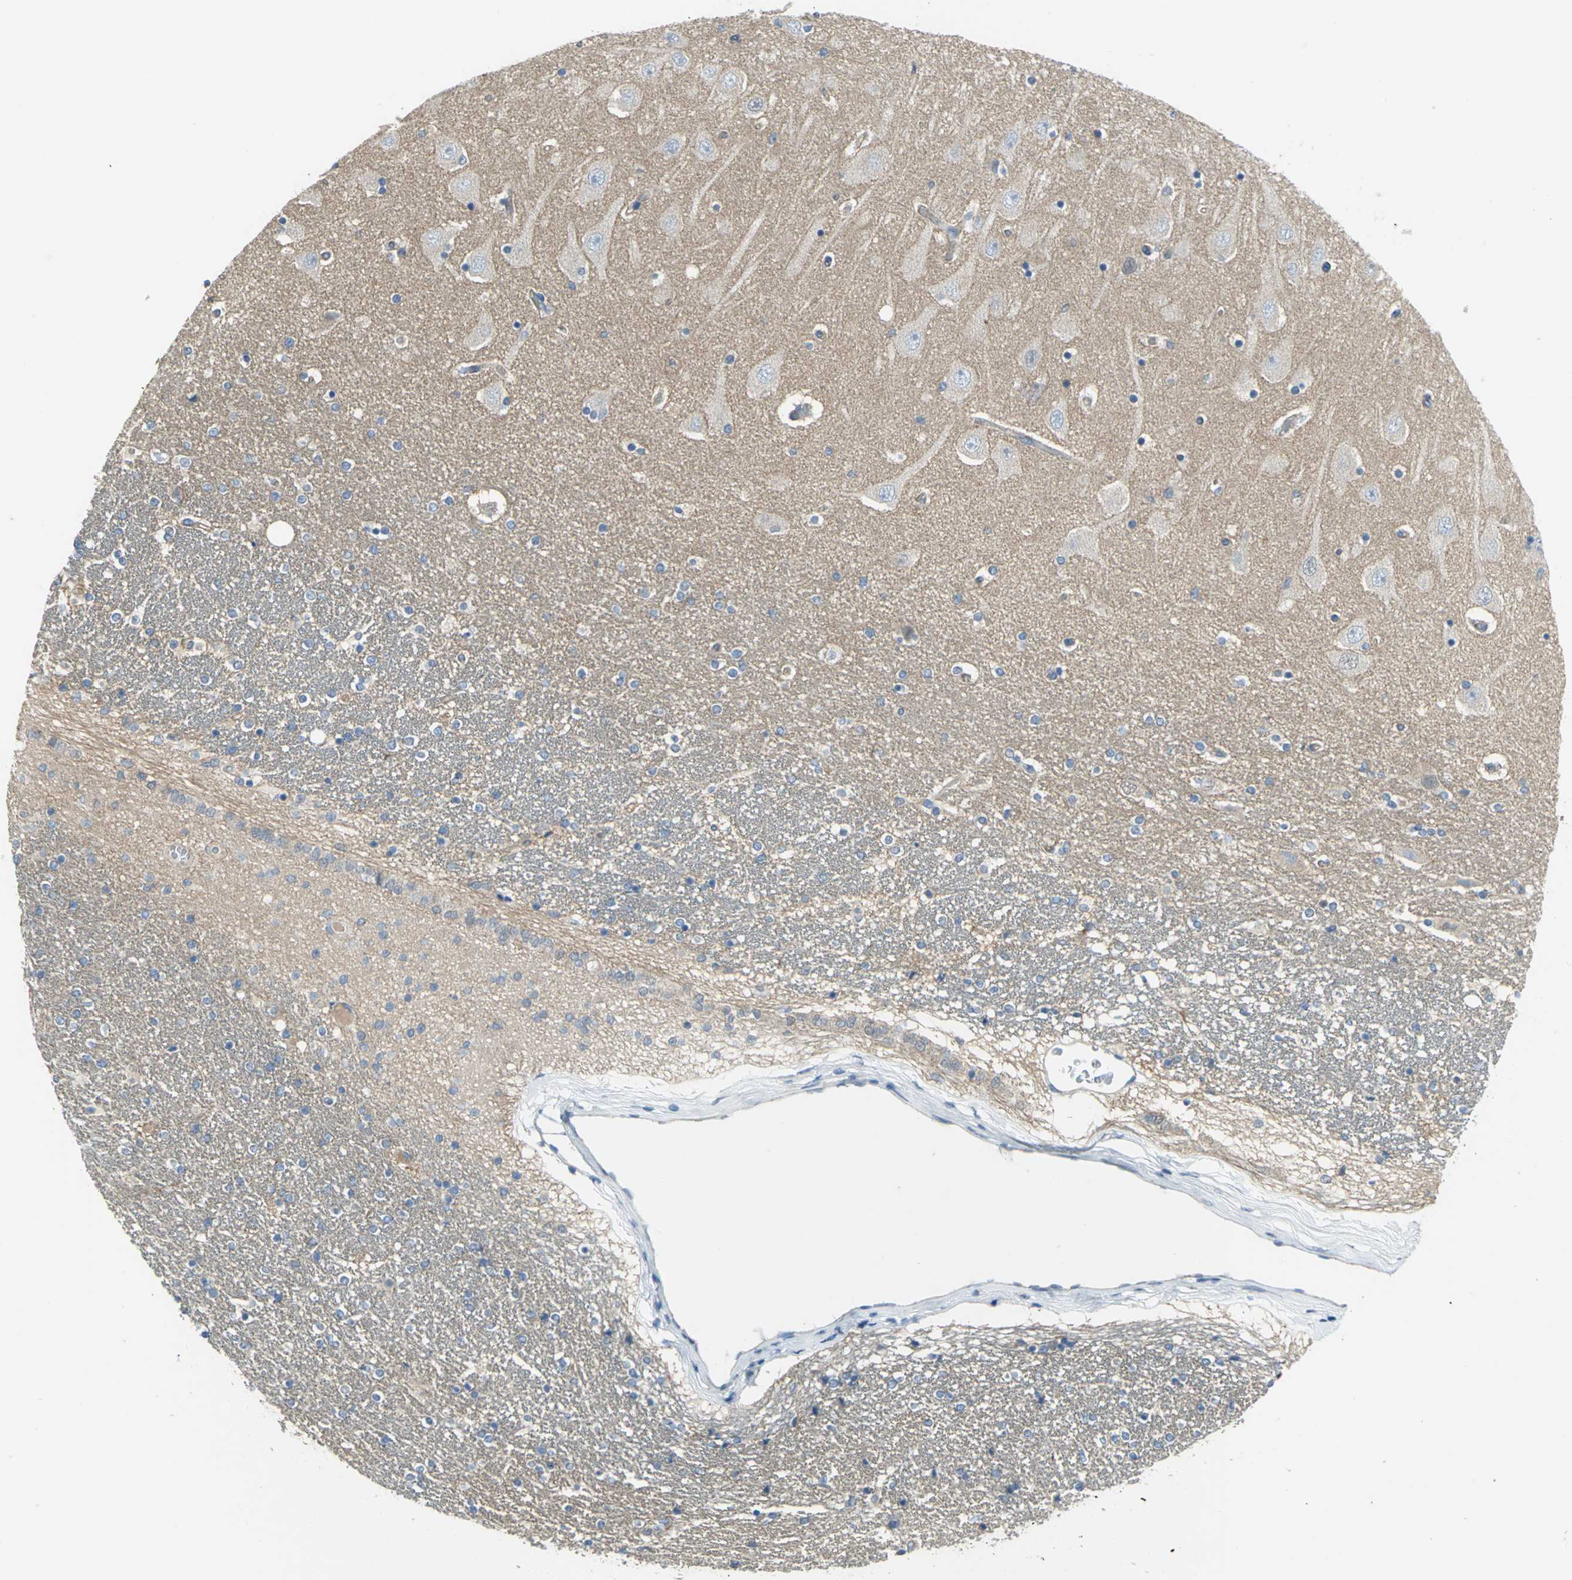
{"staining": {"intensity": "negative", "quantity": "none", "location": "none"}, "tissue": "hippocampus", "cell_type": "Glial cells", "image_type": "normal", "snomed": [{"axis": "morphology", "description": "Normal tissue, NOS"}, {"axis": "topography", "description": "Hippocampus"}], "caption": "IHC photomicrograph of benign hippocampus stained for a protein (brown), which displays no expression in glial cells.", "gene": "HTR1F", "patient": {"sex": "female", "age": 54}}